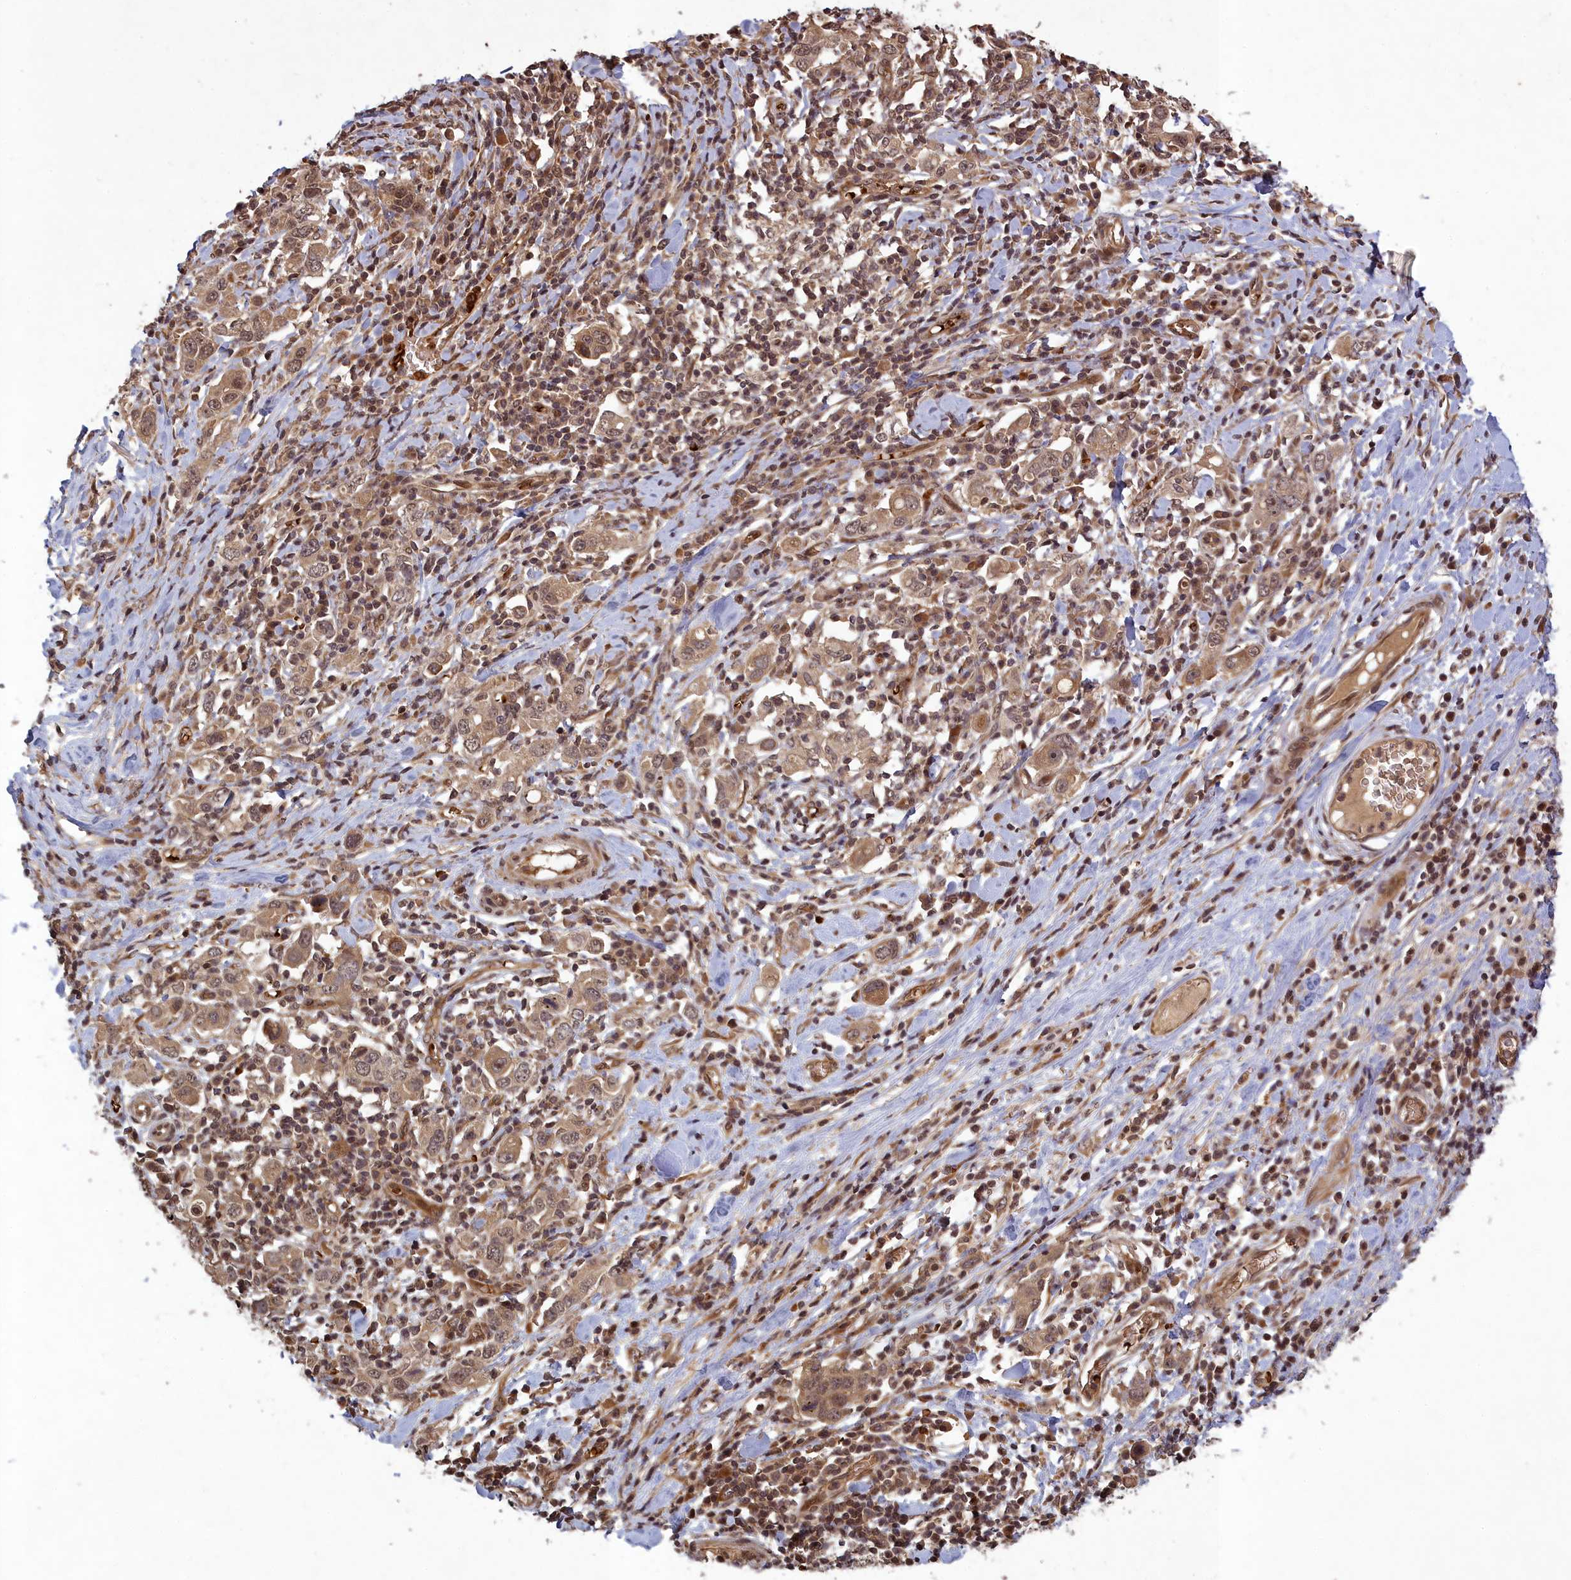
{"staining": {"intensity": "moderate", "quantity": ">75%", "location": "cytoplasmic/membranous,nuclear"}, "tissue": "stomach cancer", "cell_type": "Tumor cells", "image_type": "cancer", "snomed": [{"axis": "morphology", "description": "Adenocarcinoma, NOS"}, {"axis": "topography", "description": "Stomach, upper"}], "caption": "Immunohistochemical staining of human stomach adenocarcinoma exhibits medium levels of moderate cytoplasmic/membranous and nuclear expression in about >75% of tumor cells.", "gene": "SRMS", "patient": {"sex": "male", "age": 62}}